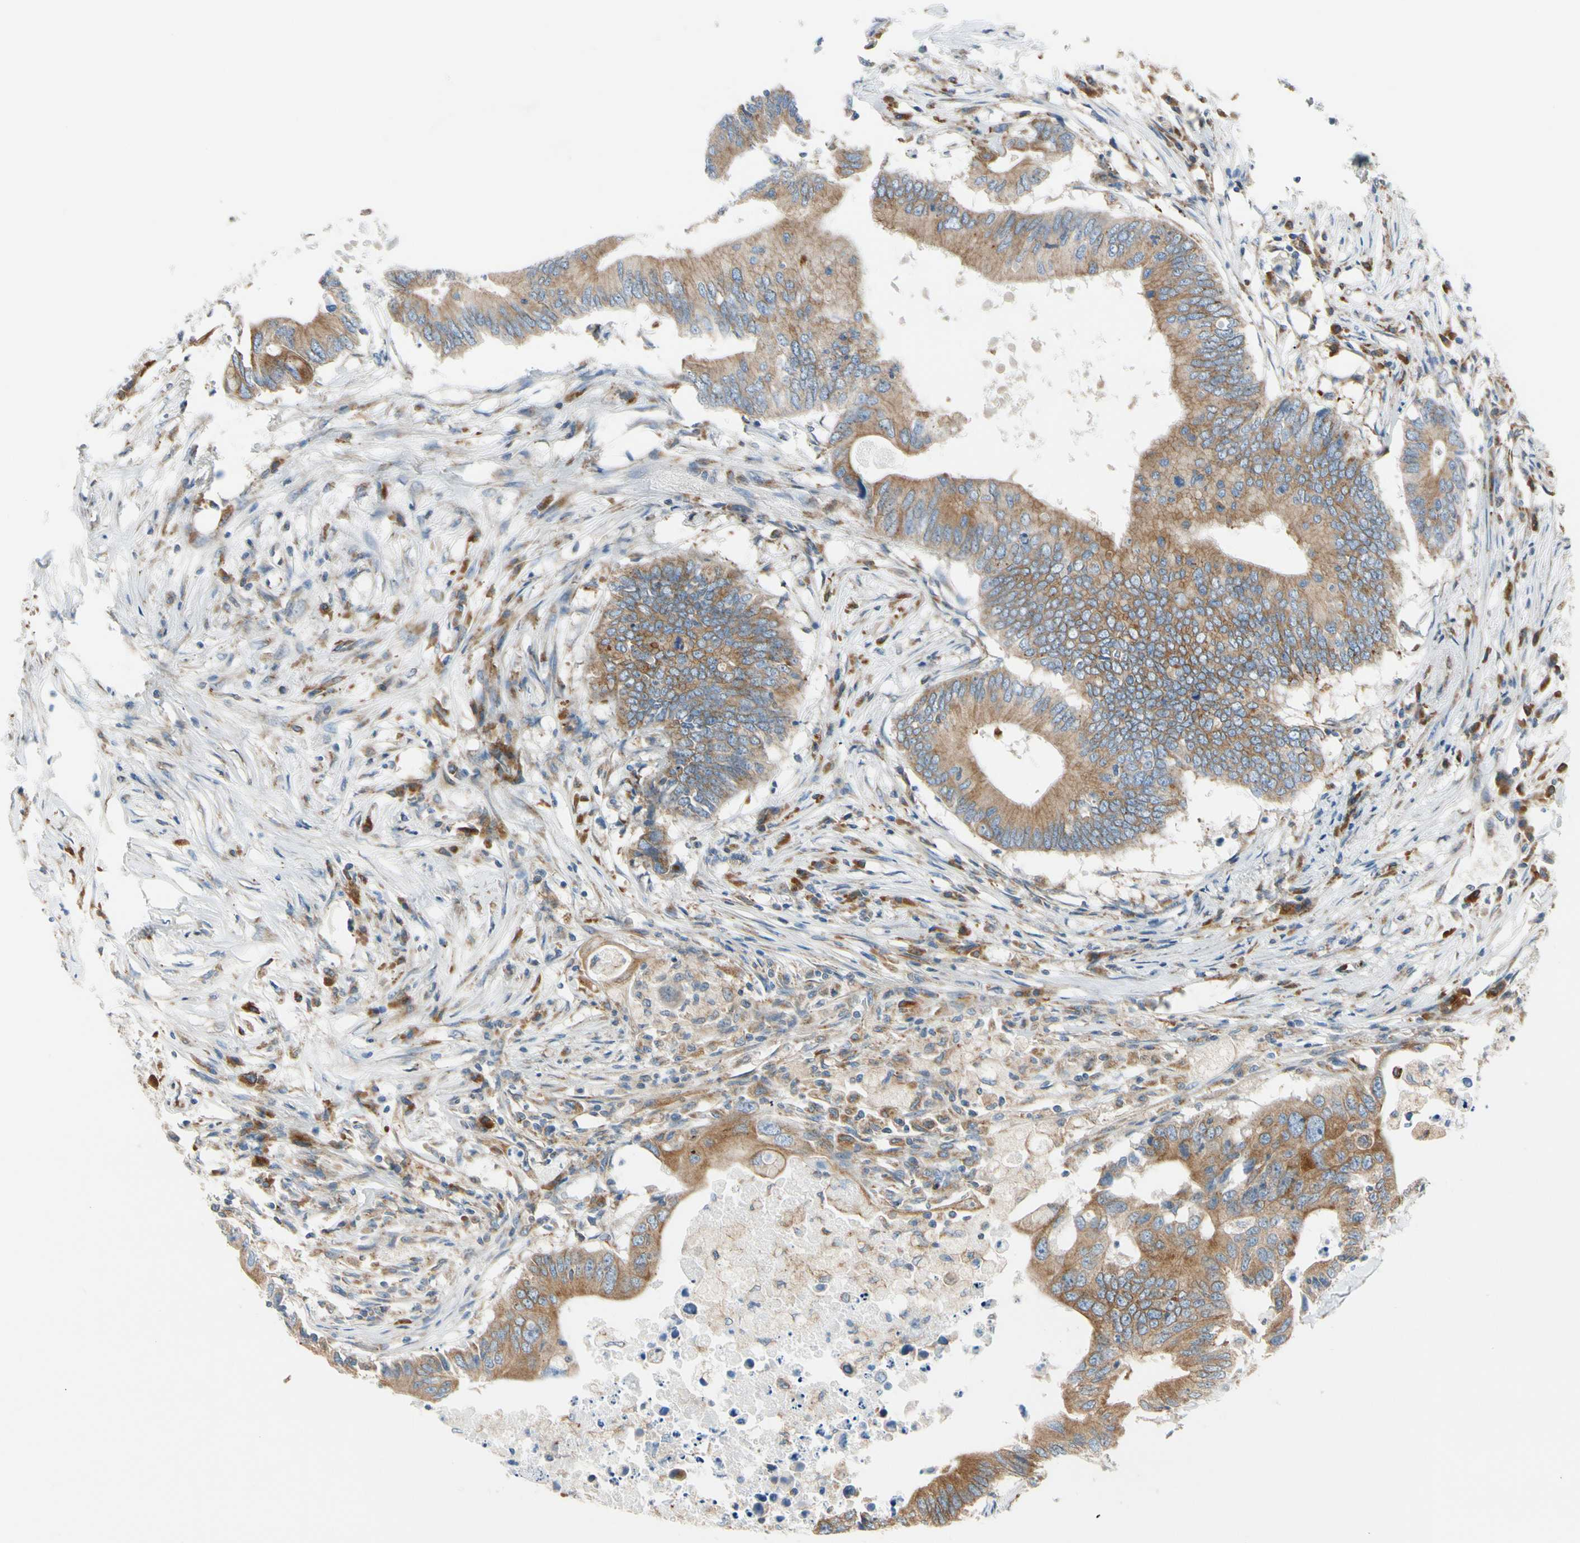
{"staining": {"intensity": "moderate", "quantity": ">75%", "location": "cytoplasmic/membranous"}, "tissue": "colorectal cancer", "cell_type": "Tumor cells", "image_type": "cancer", "snomed": [{"axis": "morphology", "description": "Adenocarcinoma, NOS"}, {"axis": "topography", "description": "Colon"}], "caption": "About >75% of tumor cells in colorectal cancer exhibit moderate cytoplasmic/membranous protein expression as visualized by brown immunohistochemical staining.", "gene": "CLCC1", "patient": {"sex": "male", "age": 71}}